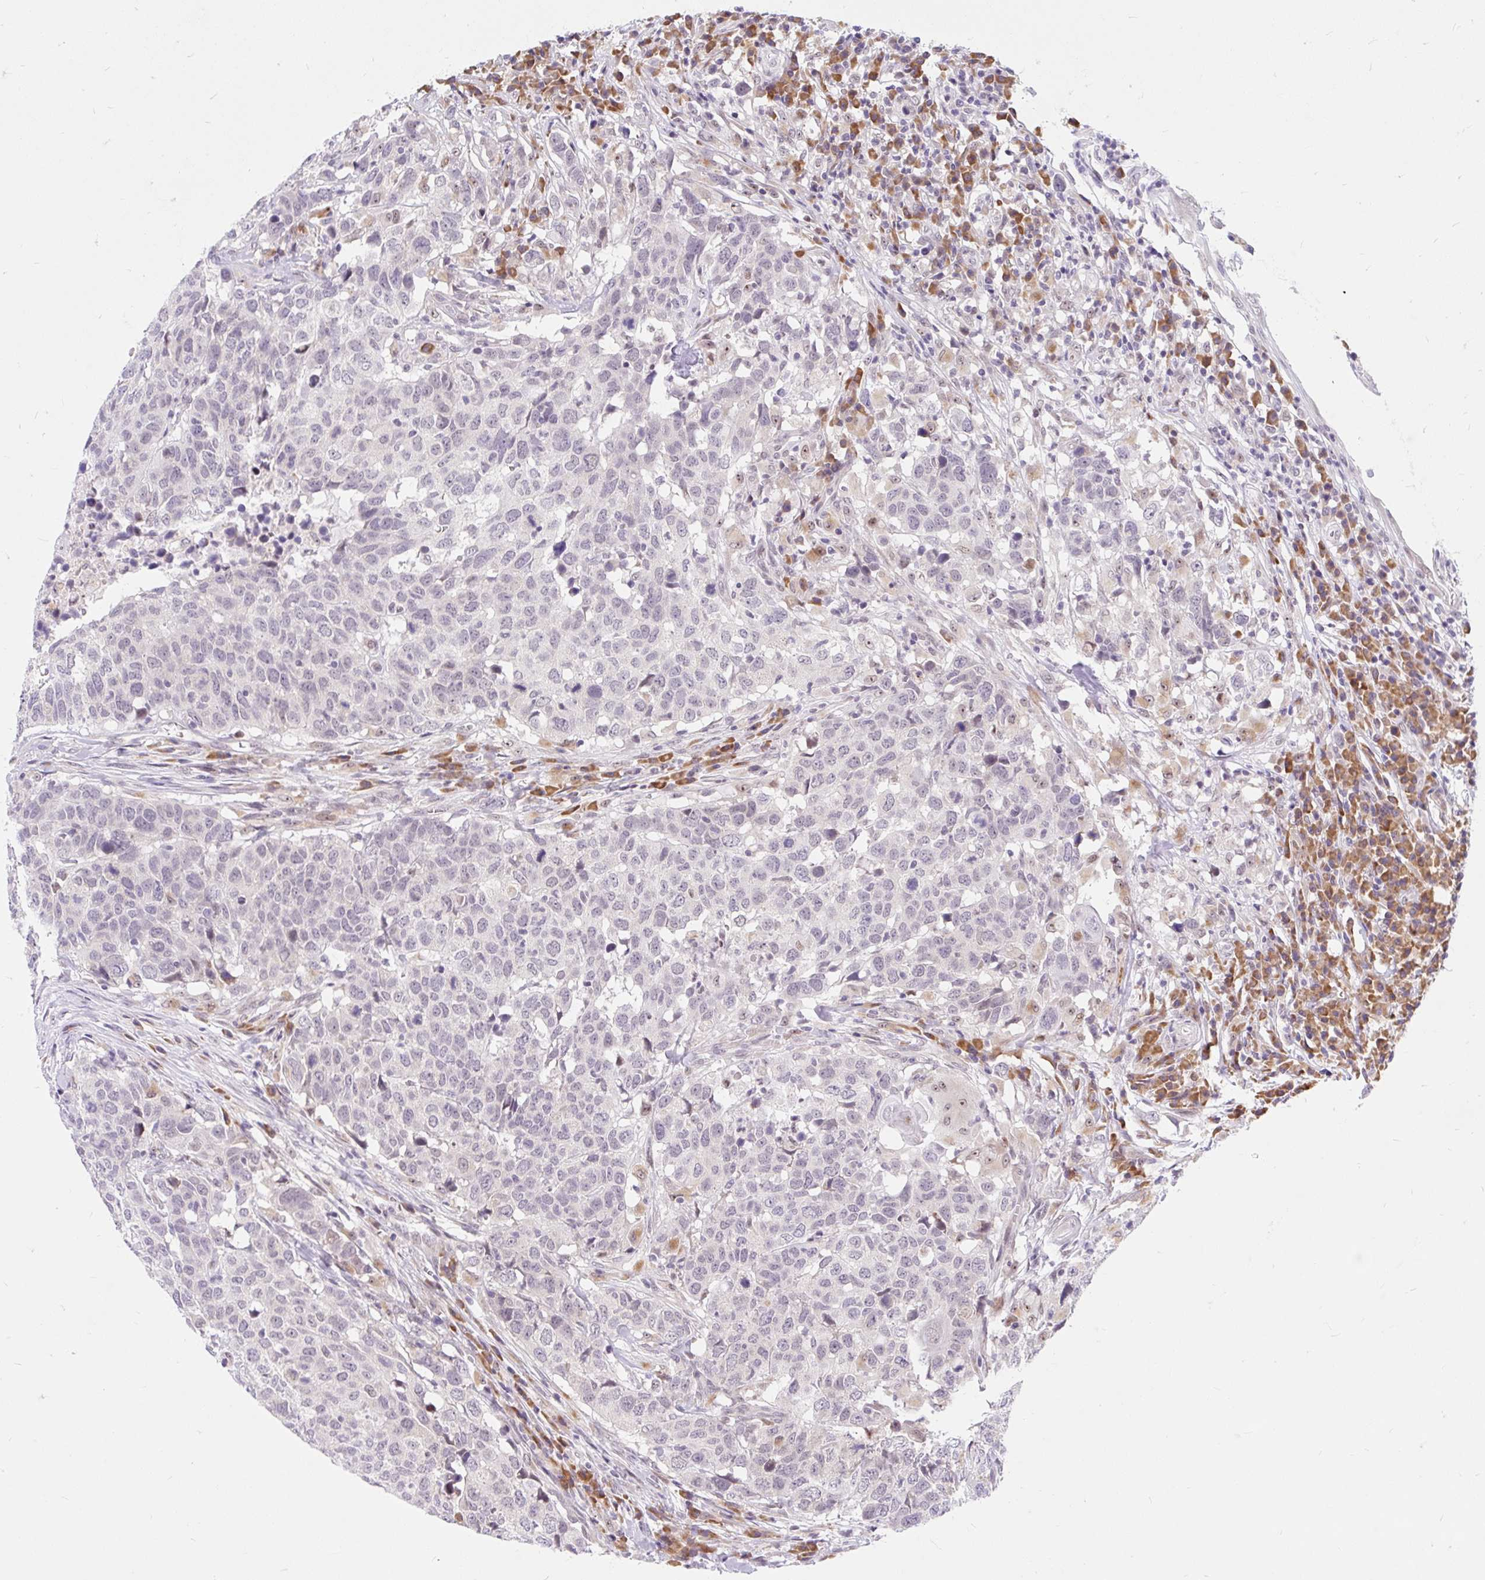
{"staining": {"intensity": "negative", "quantity": "none", "location": "none"}, "tissue": "head and neck cancer", "cell_type": "Tumor cells", "image_type": "cancer", "snomed": [{"axis": "morphology", "description": "Normal tissue, NOS"}, {"axis": "morphology", "description": "Squamous cell carcinoma, NOS"}, {"axis": "topography", "description": "Skeletal muscle"}, {"axis": "topography", "description": "Vascular tissue"}, {"axis": "topography", "description": "Peripheral nerve tissue"}, {"axis": "topography", "description": "Head-Neck"}], "caption": "This is an IHC micrograph of human head and neck squamous cell carcinoma. There is no expression in tumor cells.", "gene": "SRSF10", "patient": {"sex": "male", "age": 66}}